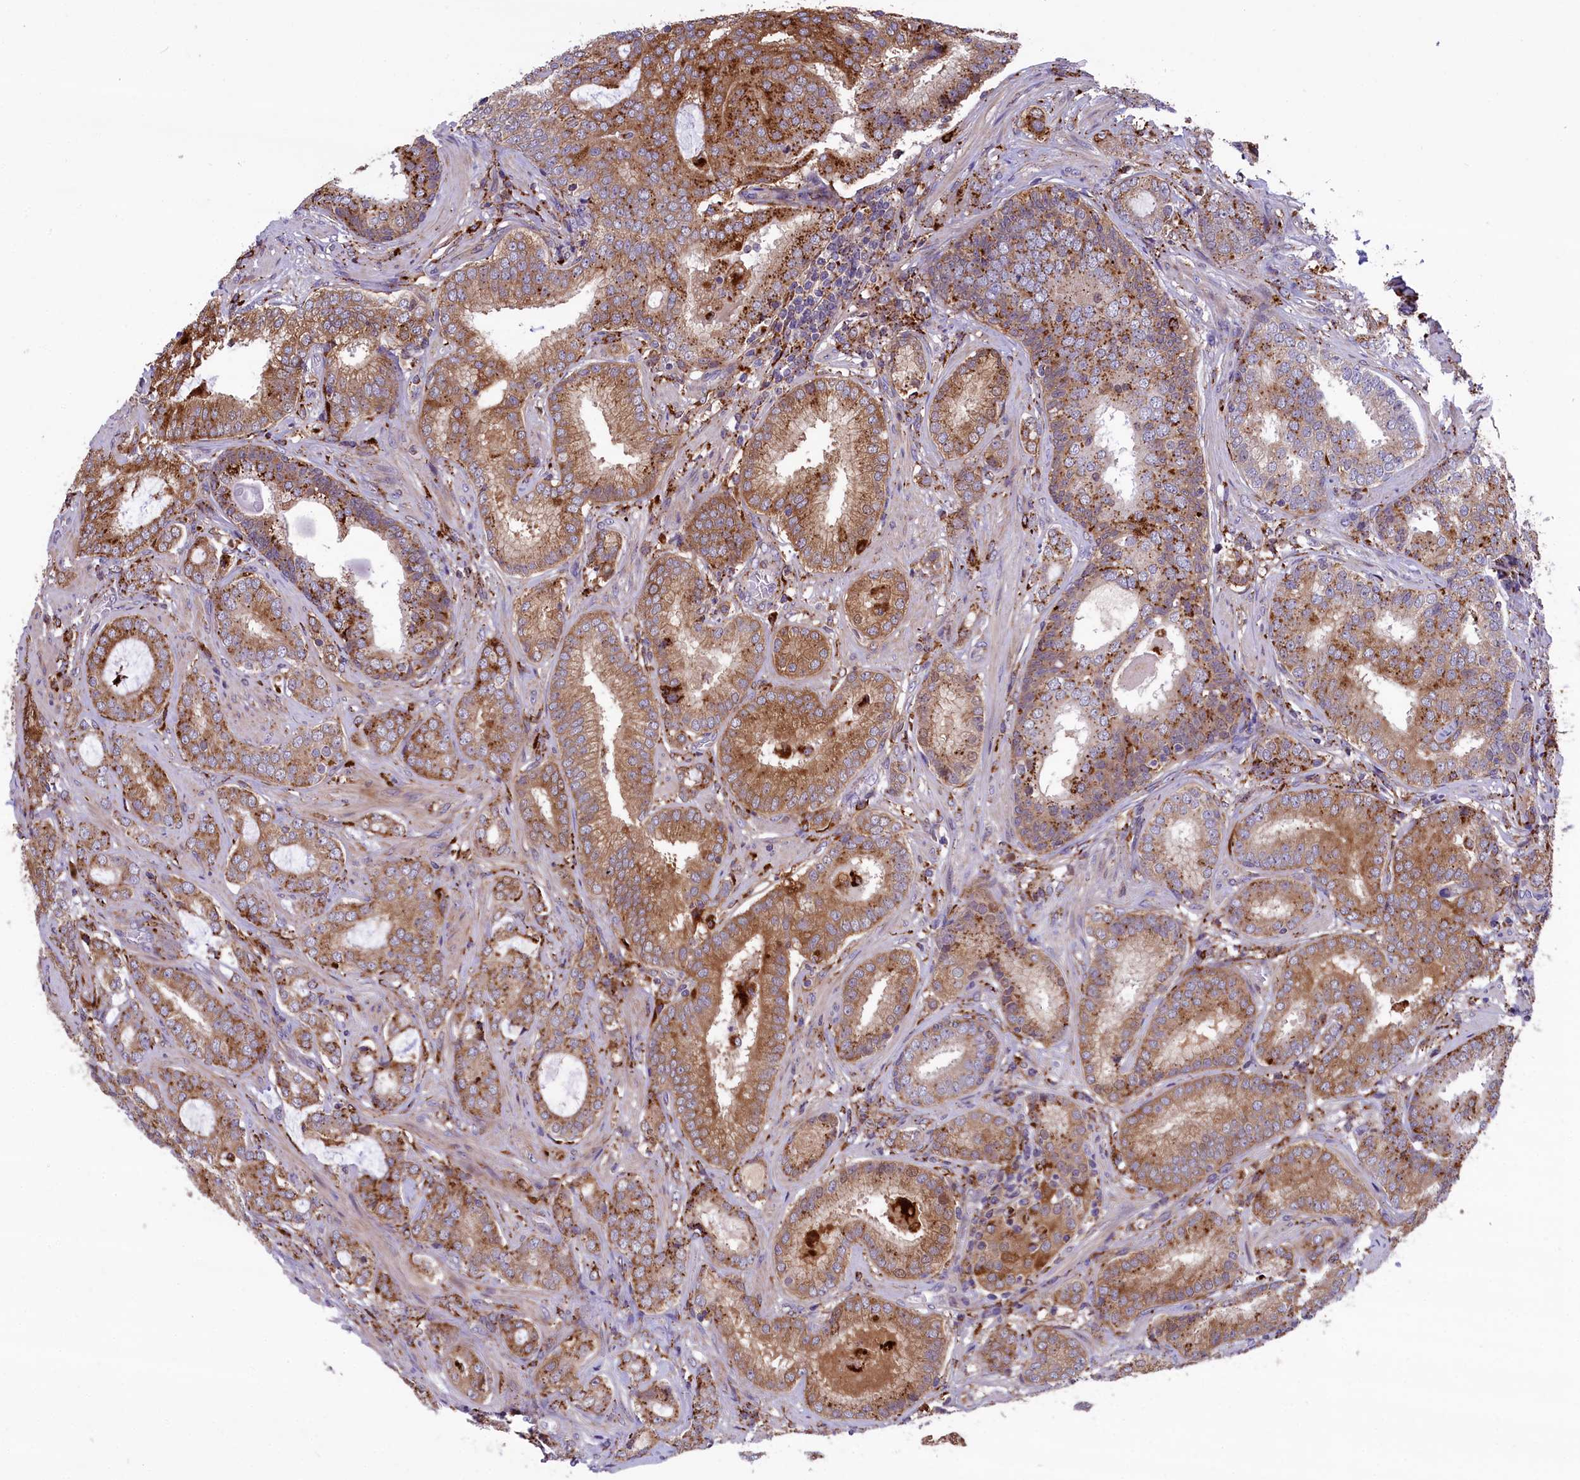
{"staining": {"intensity": "moderate", "quantity": ">75%", "location": "cytoplasmic/membranous"}, "tissue": "prostate cancer", "cell_type": "Tumor cells", "image_type": "cancer", "snomed": [{"axis": "morphology", "description": "Adenocarcinoma, High grade"}, {"axis": "topography", "description": "Prostate"}], "caption": "DAB immunohistochemical staining of prostate cancer (adenocarcinoma (high-grade)) shows moderate cytoplasmic/membranous protein positivity in approximately >75% of tumor cells.", "gene": "MAN2B1", "patient": {"sex": "male", "age": 63}}